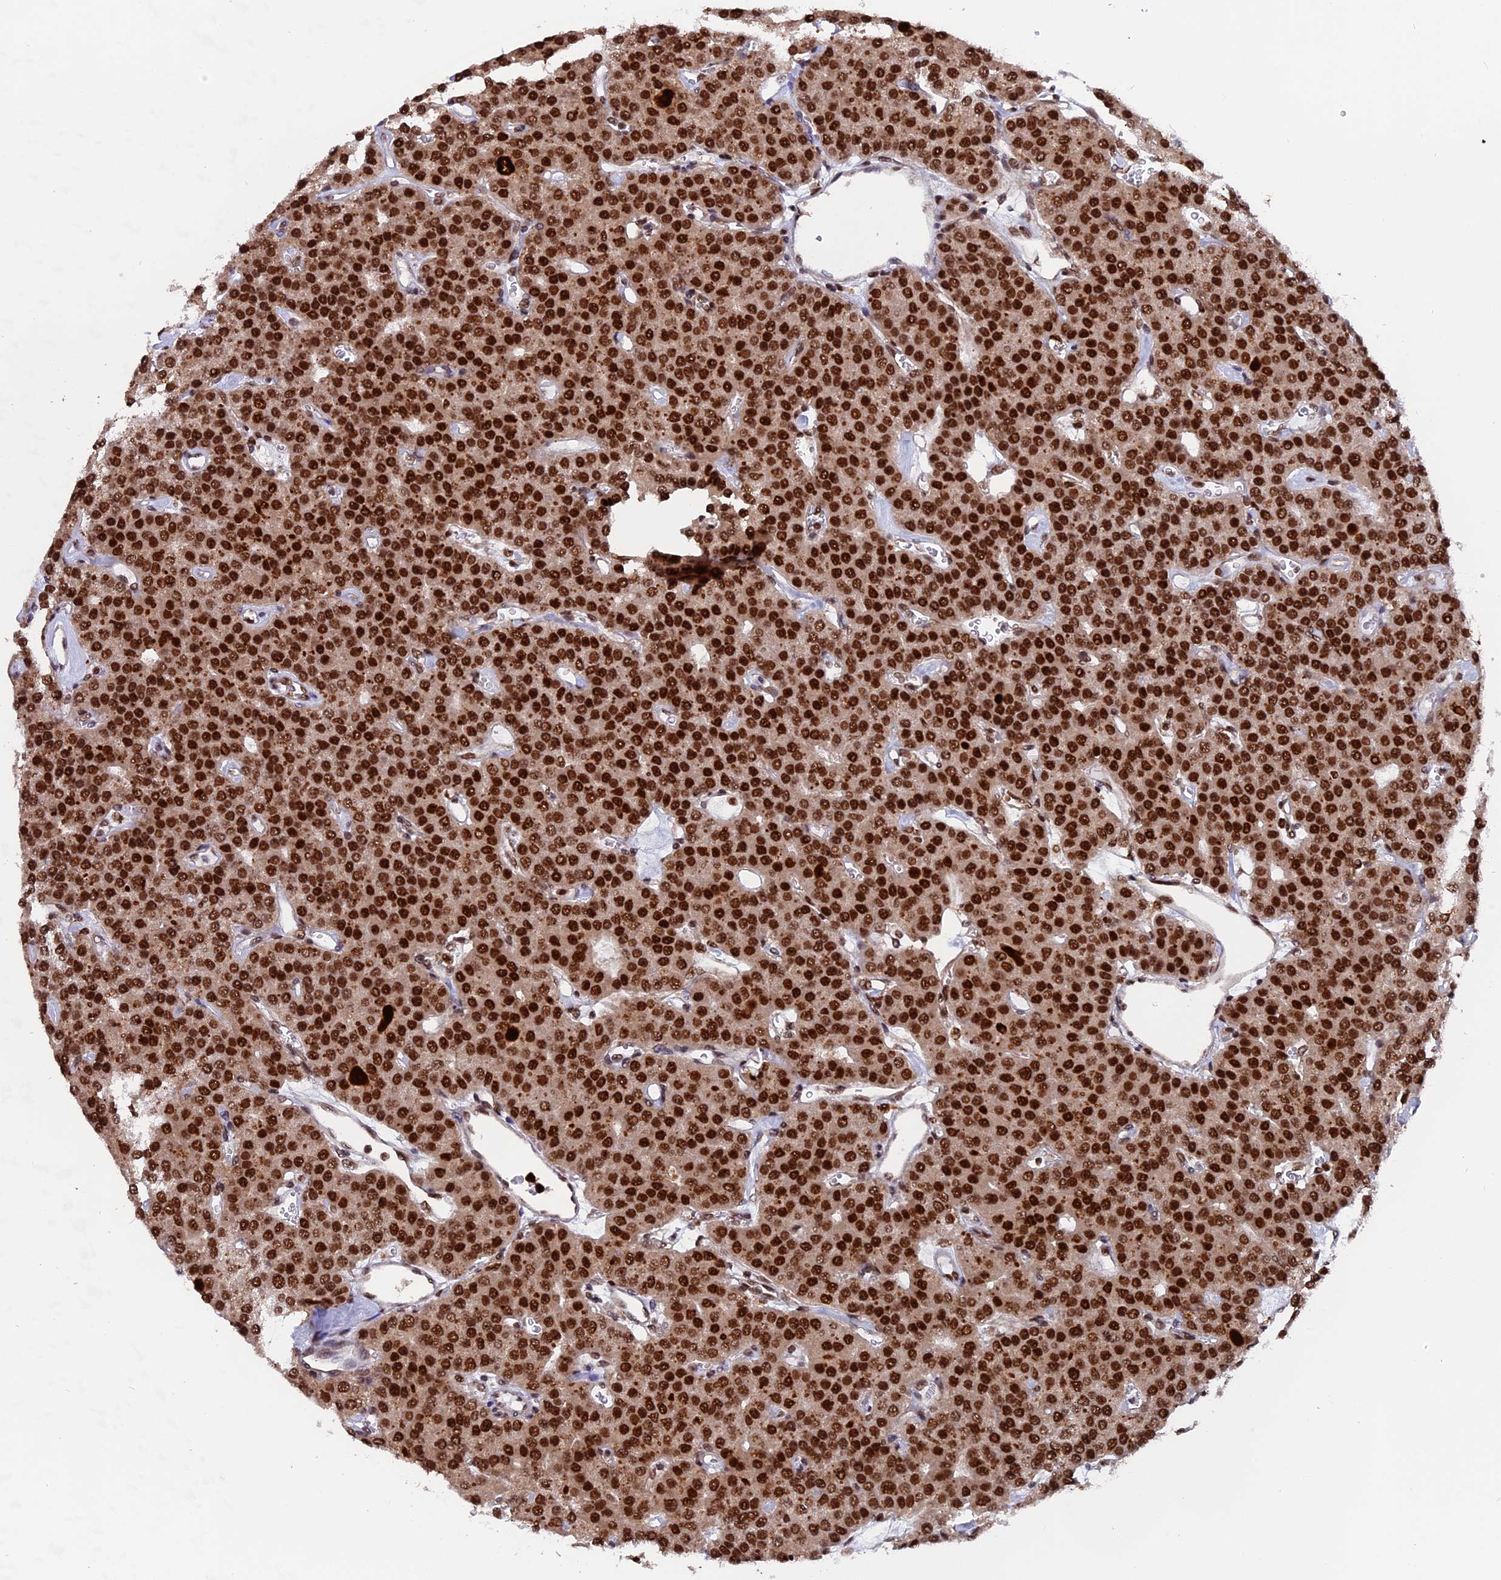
{"staining": {"intensity": "strong", "quantity": ">75%", "location": "nuclear"}, "tissue": "parathyroid gland", "cell_type": "Glandular cells", "image_type": "normal", "snomed": [{"axis": "morphology", "description": "Normal tissue, NOS"}, {"axis": "morphology", "description": "Adenoma, NOS"}, {"axis": "topography", "description": "Parathyroid gland"}], "caption": "Parathyroid gland stained with a brown dye reveals strong nuclear positive positivity in about >75% of glandular cells.", "gene": "RAMACL", "patient": {"sex": "female", "age": 86}}